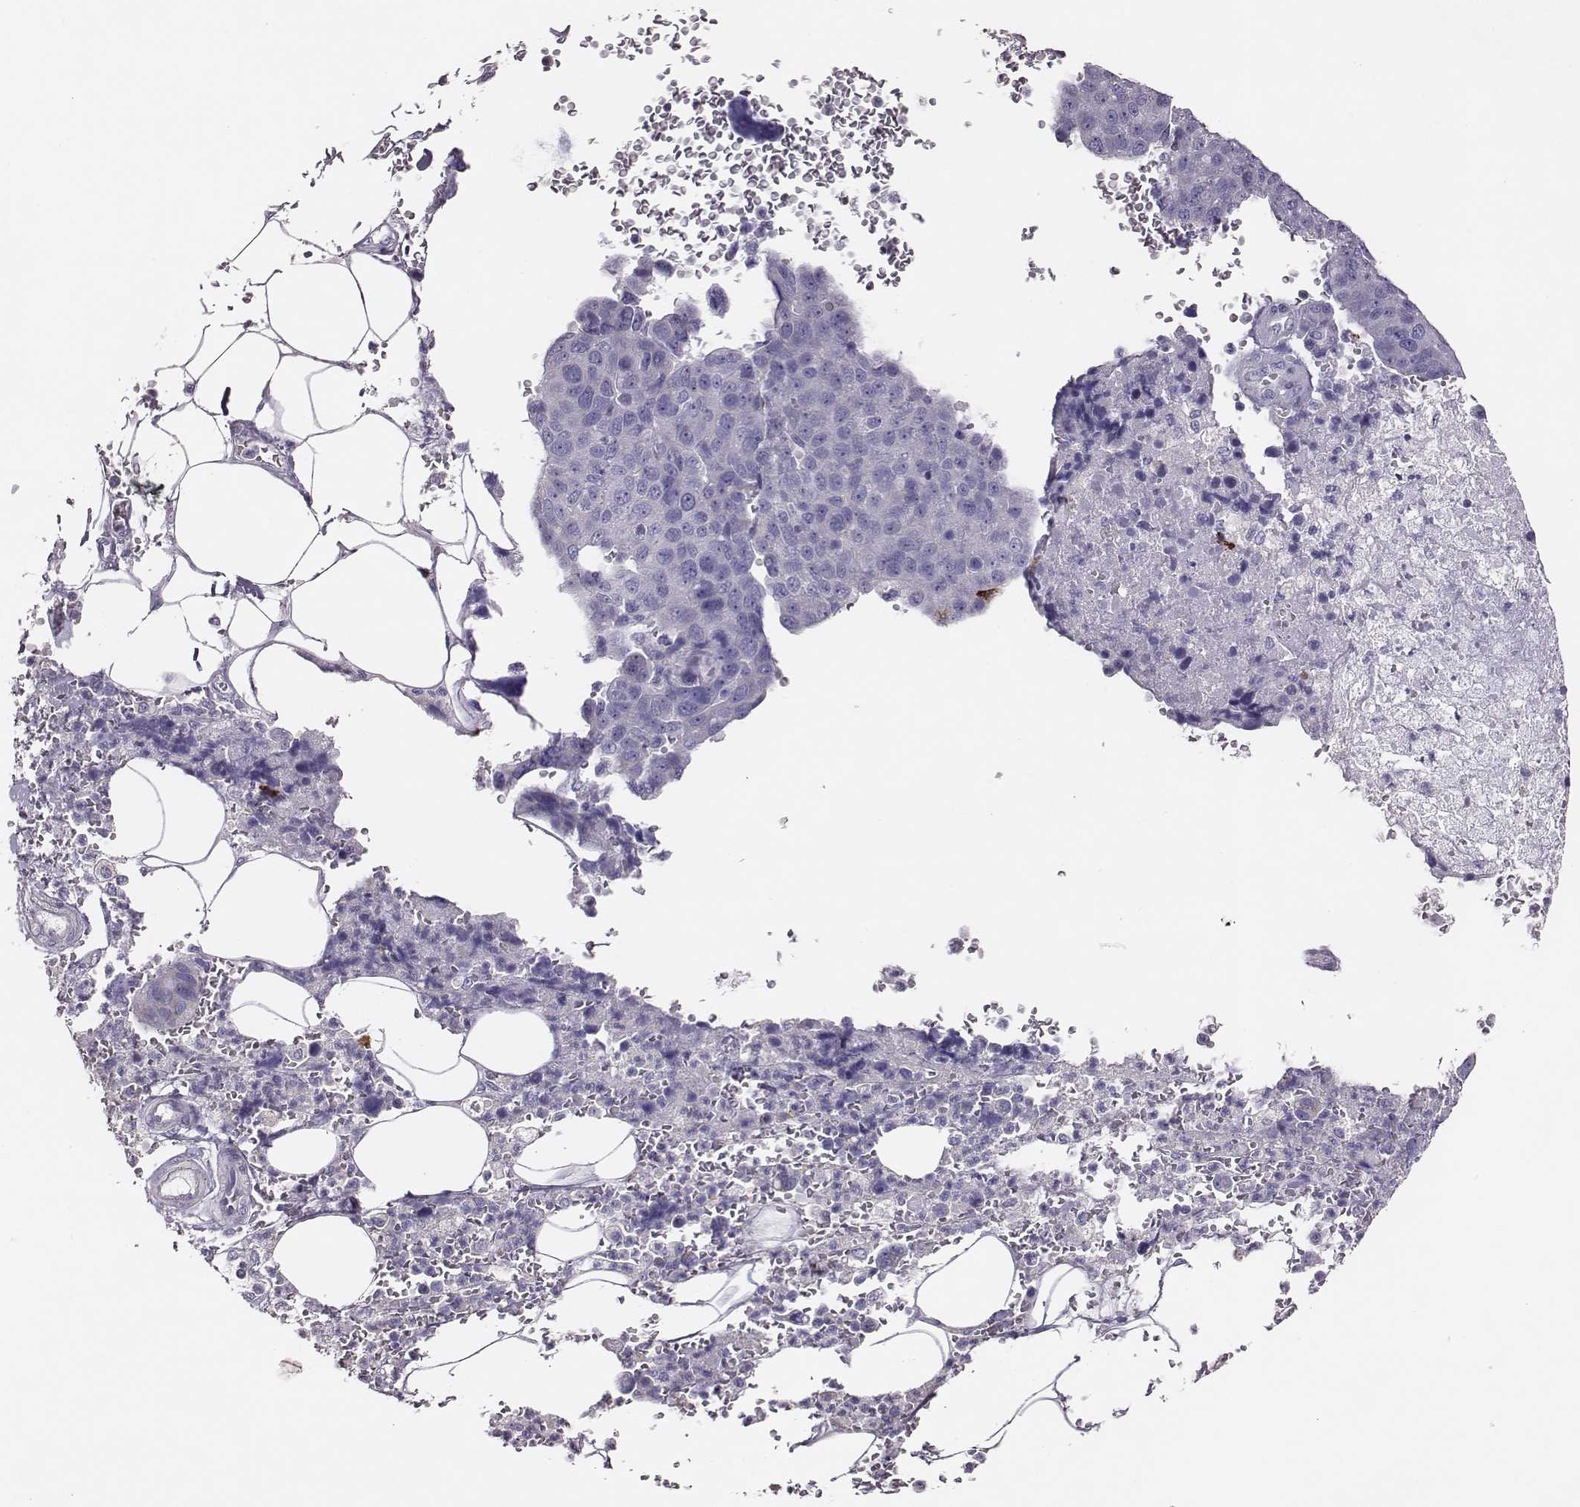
{"staining": {"intensity": "negative", "quantity": "none", "location": "none"}, "tissue": "pancreatic cancer", "cell_type": "Tumor cells", "image_type": "cancer", "snomed": [{"axis": "morphology", "description": "Adenocarcinoma, NOS"}, {"axis": "topography", "description": "Pancreas"}], "caption": "Pancreatic cancer was stained to show a protein in brown. There is no significant expression in tumor cells. (Immunohistochemistry, brightfield microscopy, high magnification).", "gene": "P2RY10", "patient": {"sex": "female", "age": 61}}